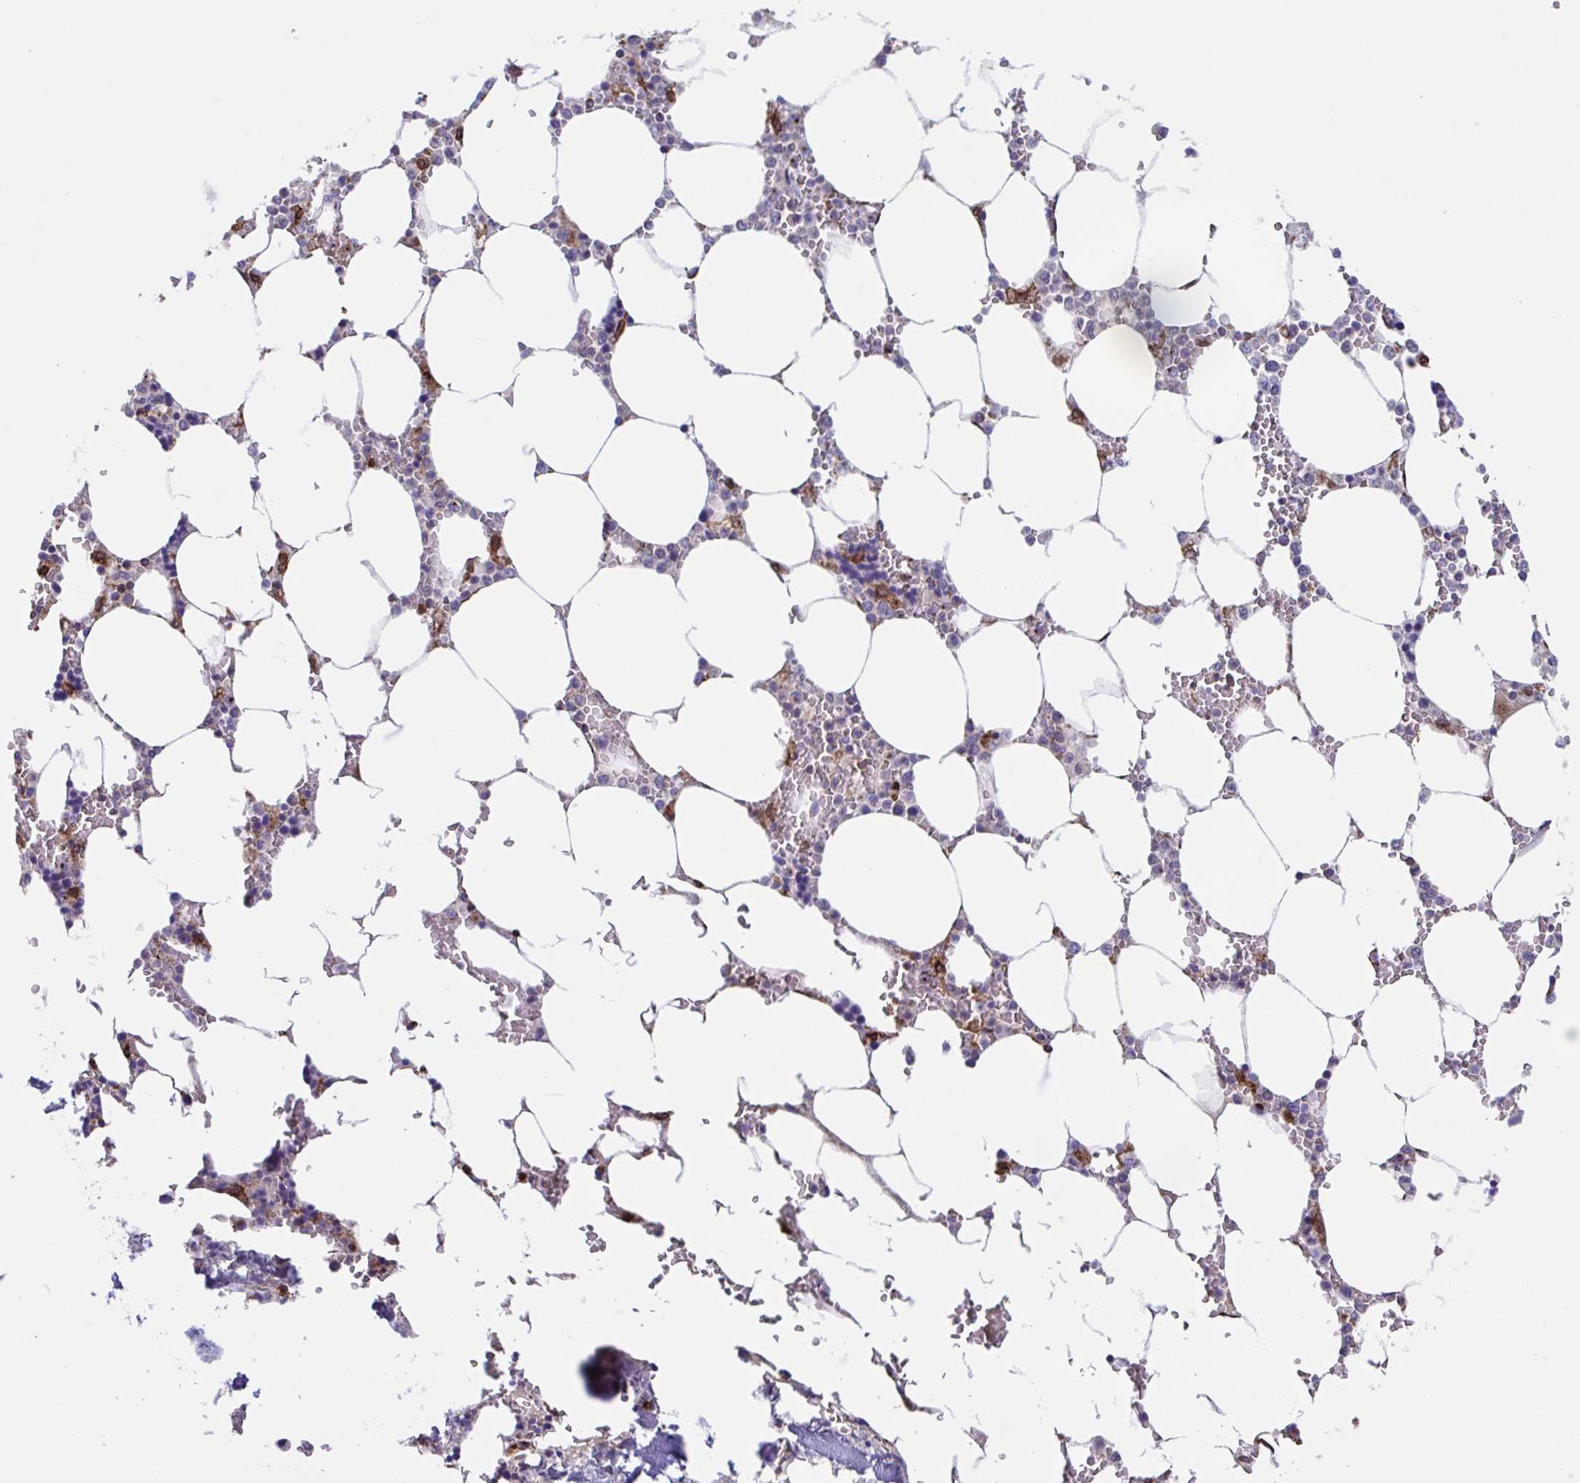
{"staining": {"intensity": "moderate", "quantity": "<25%", "location": "cytoplasmic/membranous"}, "tissue": "bone marrow", "cell_type": "Hematopoietic cells", "image_type": "normal", "snomed": [{"axis": "morphology", "description": "Normal tissue, NOS"}, {"axis": "topography", "description": "Bone marrow"}], "caption": "A photomicrograph showing moderate cytoplasmic/membranous expression in approximately <25% of hematopoietic cells in benign bone marrow, as visualized by brown immunohistochemical staining.", "gene": "RFK", "patient": {"sex": "male", "age": 64}}